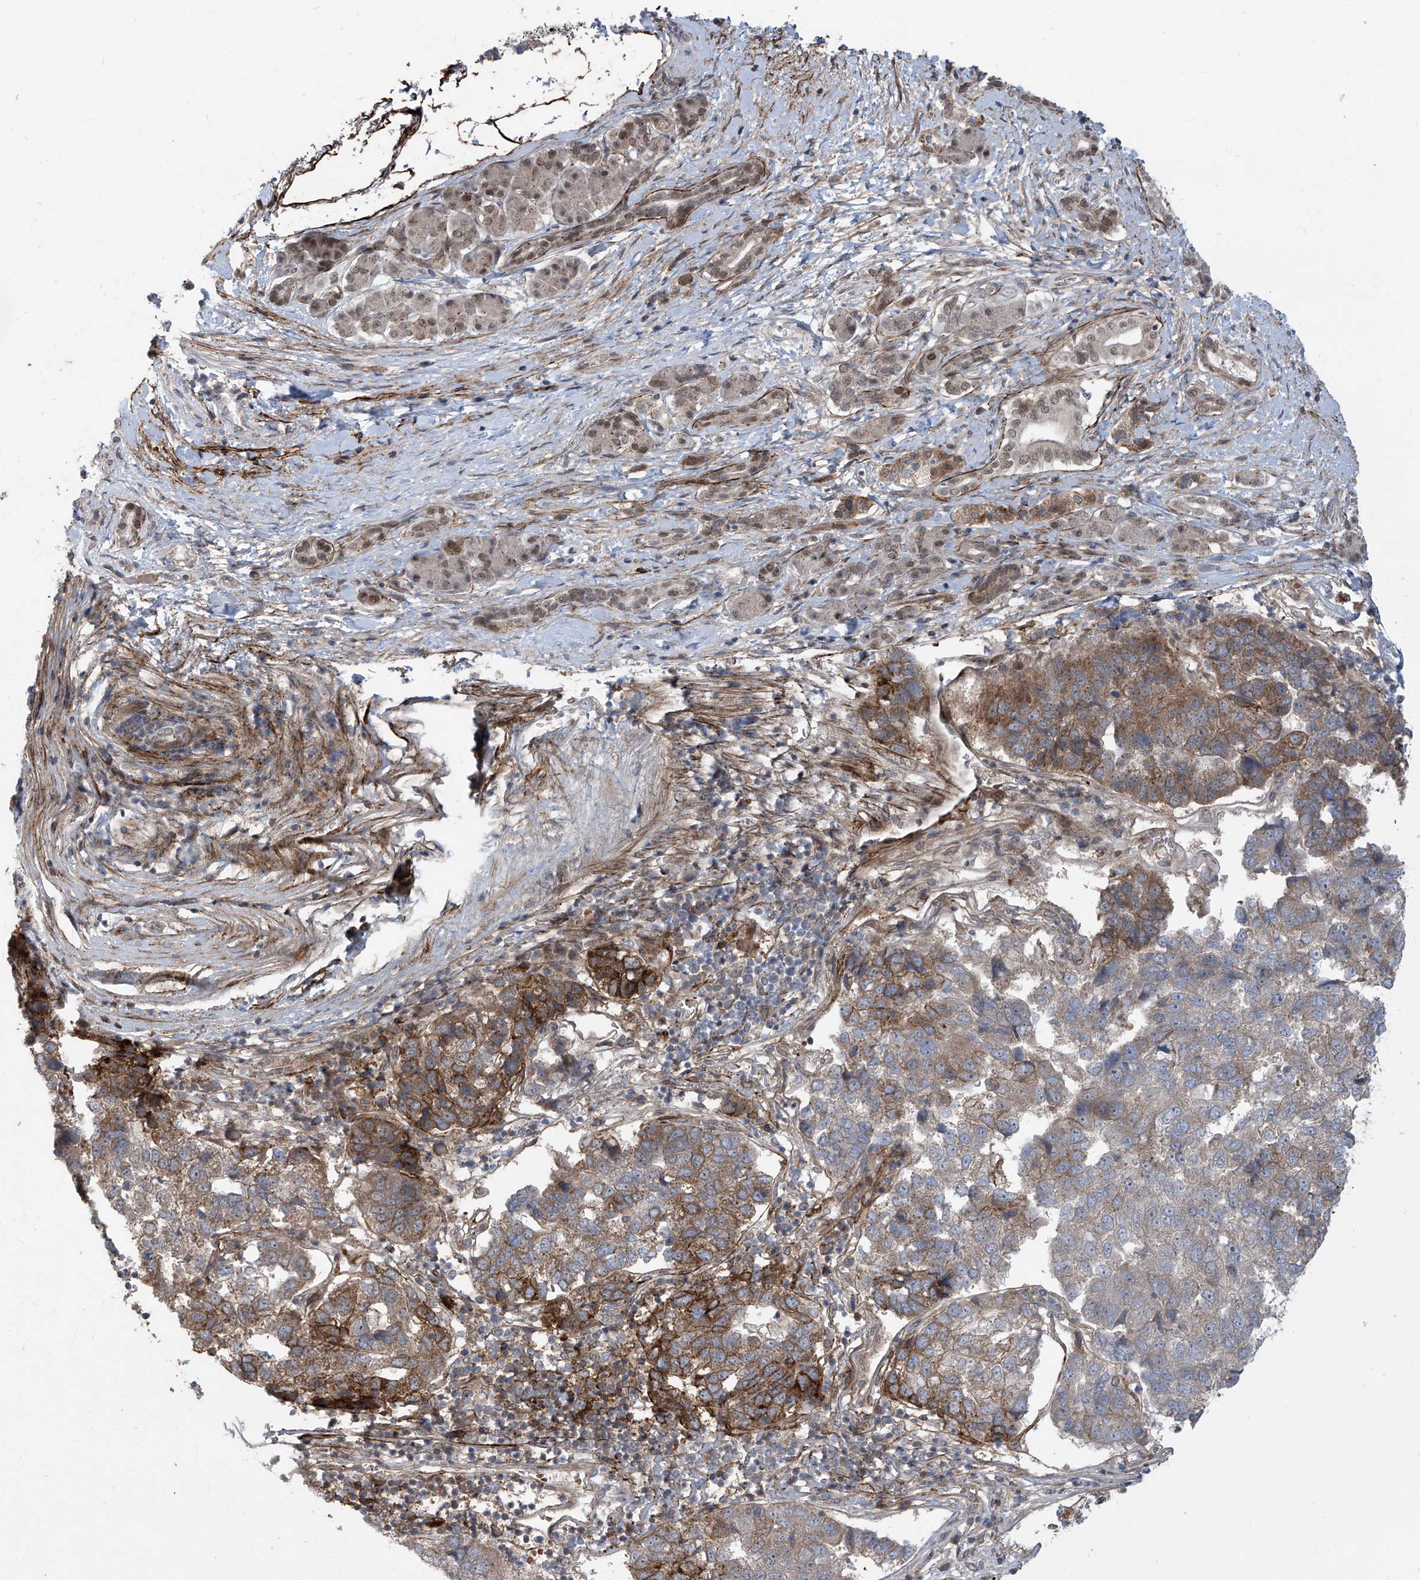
{"staining": {"intensity": "moderate", "quantity": "25%-75%", "location": "cytoplasmic/membranous"}, "tissue": "pancreatic cancer", "cell_type": "Tumor cells", "image_type": "cancer", "snomed": [{"axis": "morphology", "description": "Adenocarcinoma, NOS"}, {"axis": "topography", "description": "Pancreas"}], "caption": "Brown immunohistochemical staining in human pancreatic cancer (adenocarcinoma) shows moderate cytoplasmic/membranous staining in about 25%-75% of tumor cells.", "gene": "LAGE3", "patient": {"sex": "female", "age": 61}}